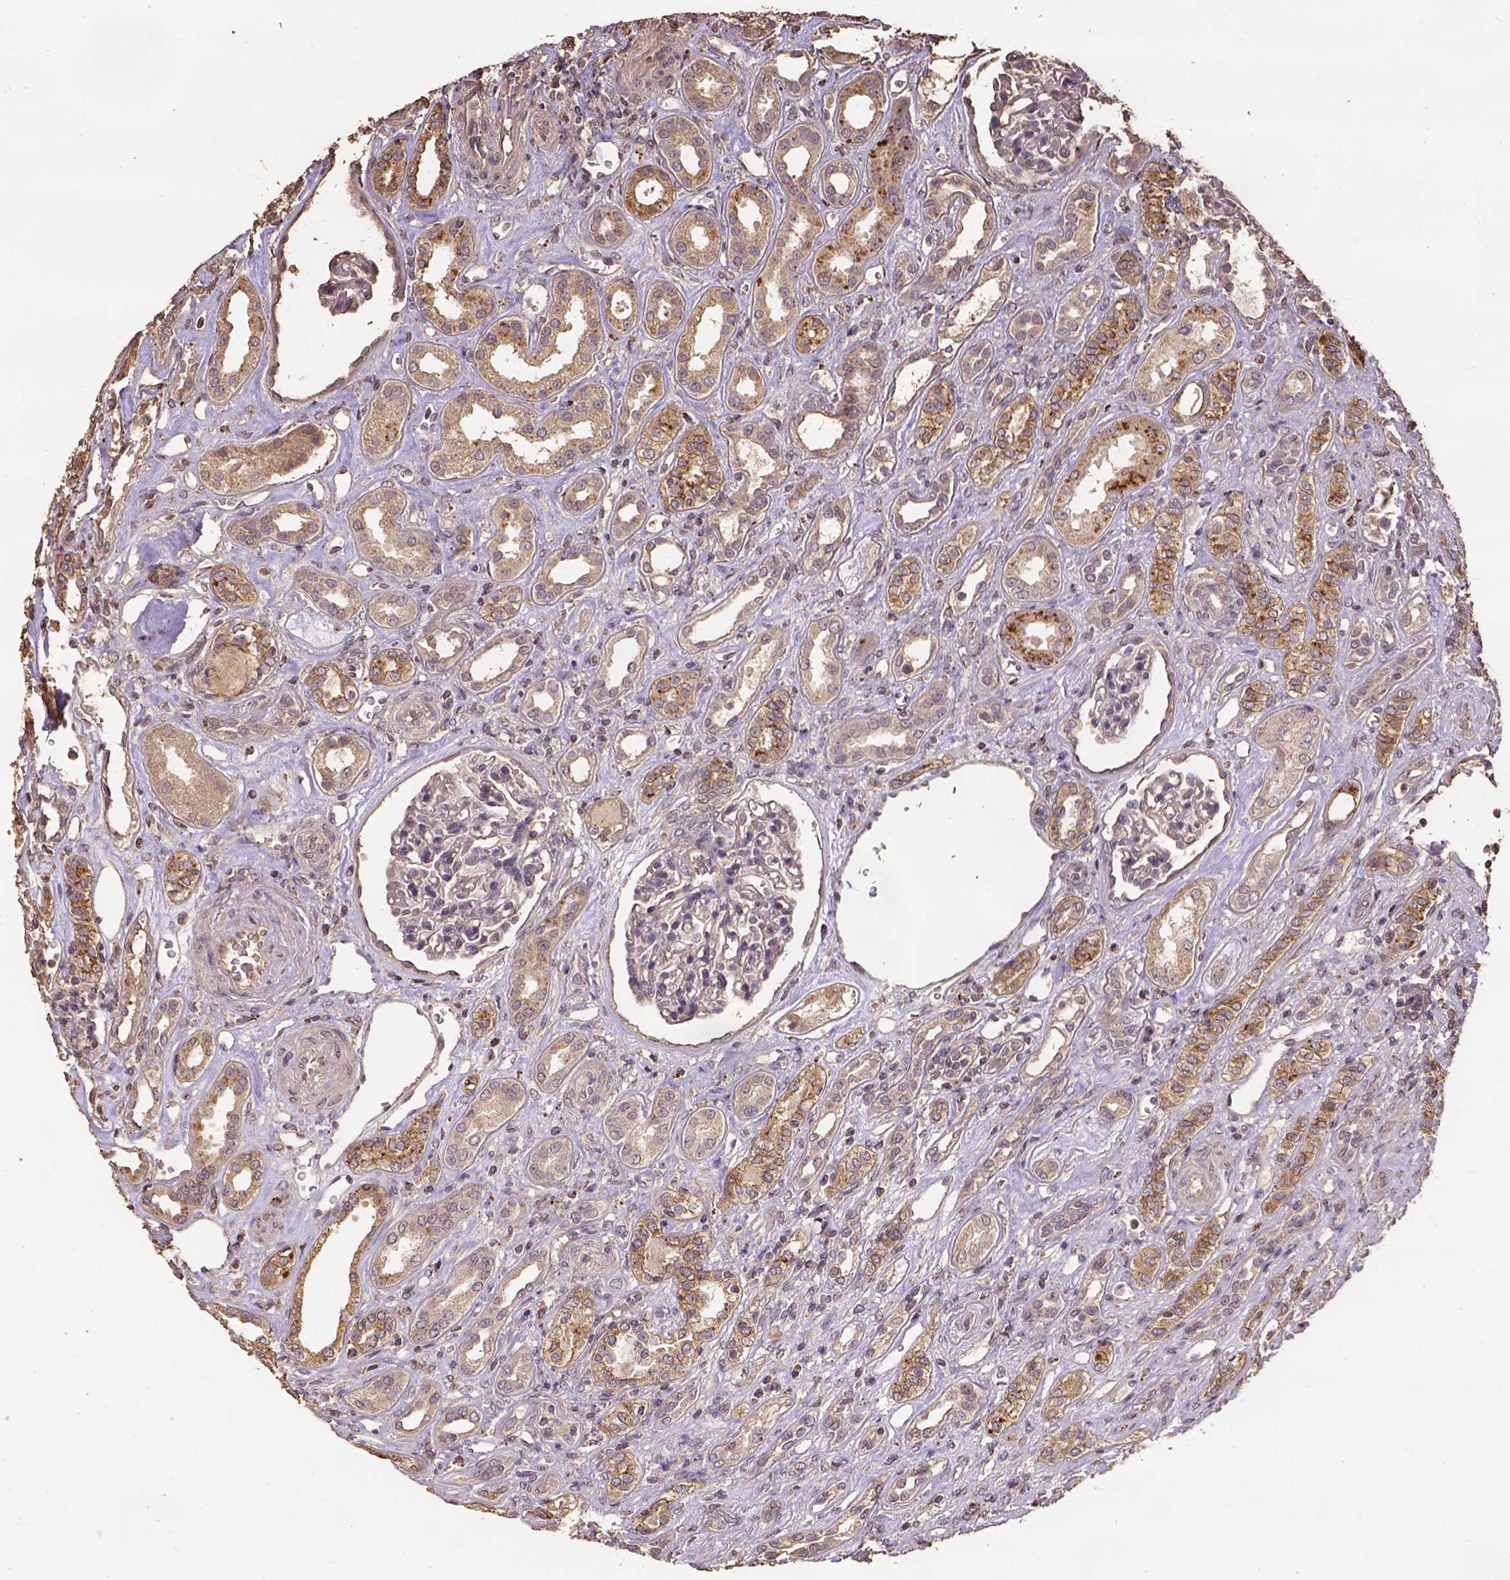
{"staining": {"intensity": "moderate", "quantity": "<25%", "location": "cytoplasmic/membranous"}, "tissue": "renal cancer", "cell_type": "Tumor cells", "image_type": "cancer", "snomed": [{"axis": "morphology", "description": "Adenocarcinoma, NOS"}, {"axis": "topography", "description": "Kidney"}], "caption": "This is an image of IHC staining of renal cancer, which shows moderate staining in the cytoplasmic/membranous of tumor cells.", "gene": "ATP1B3", "patient": {"sex": "male", "age": 63}}